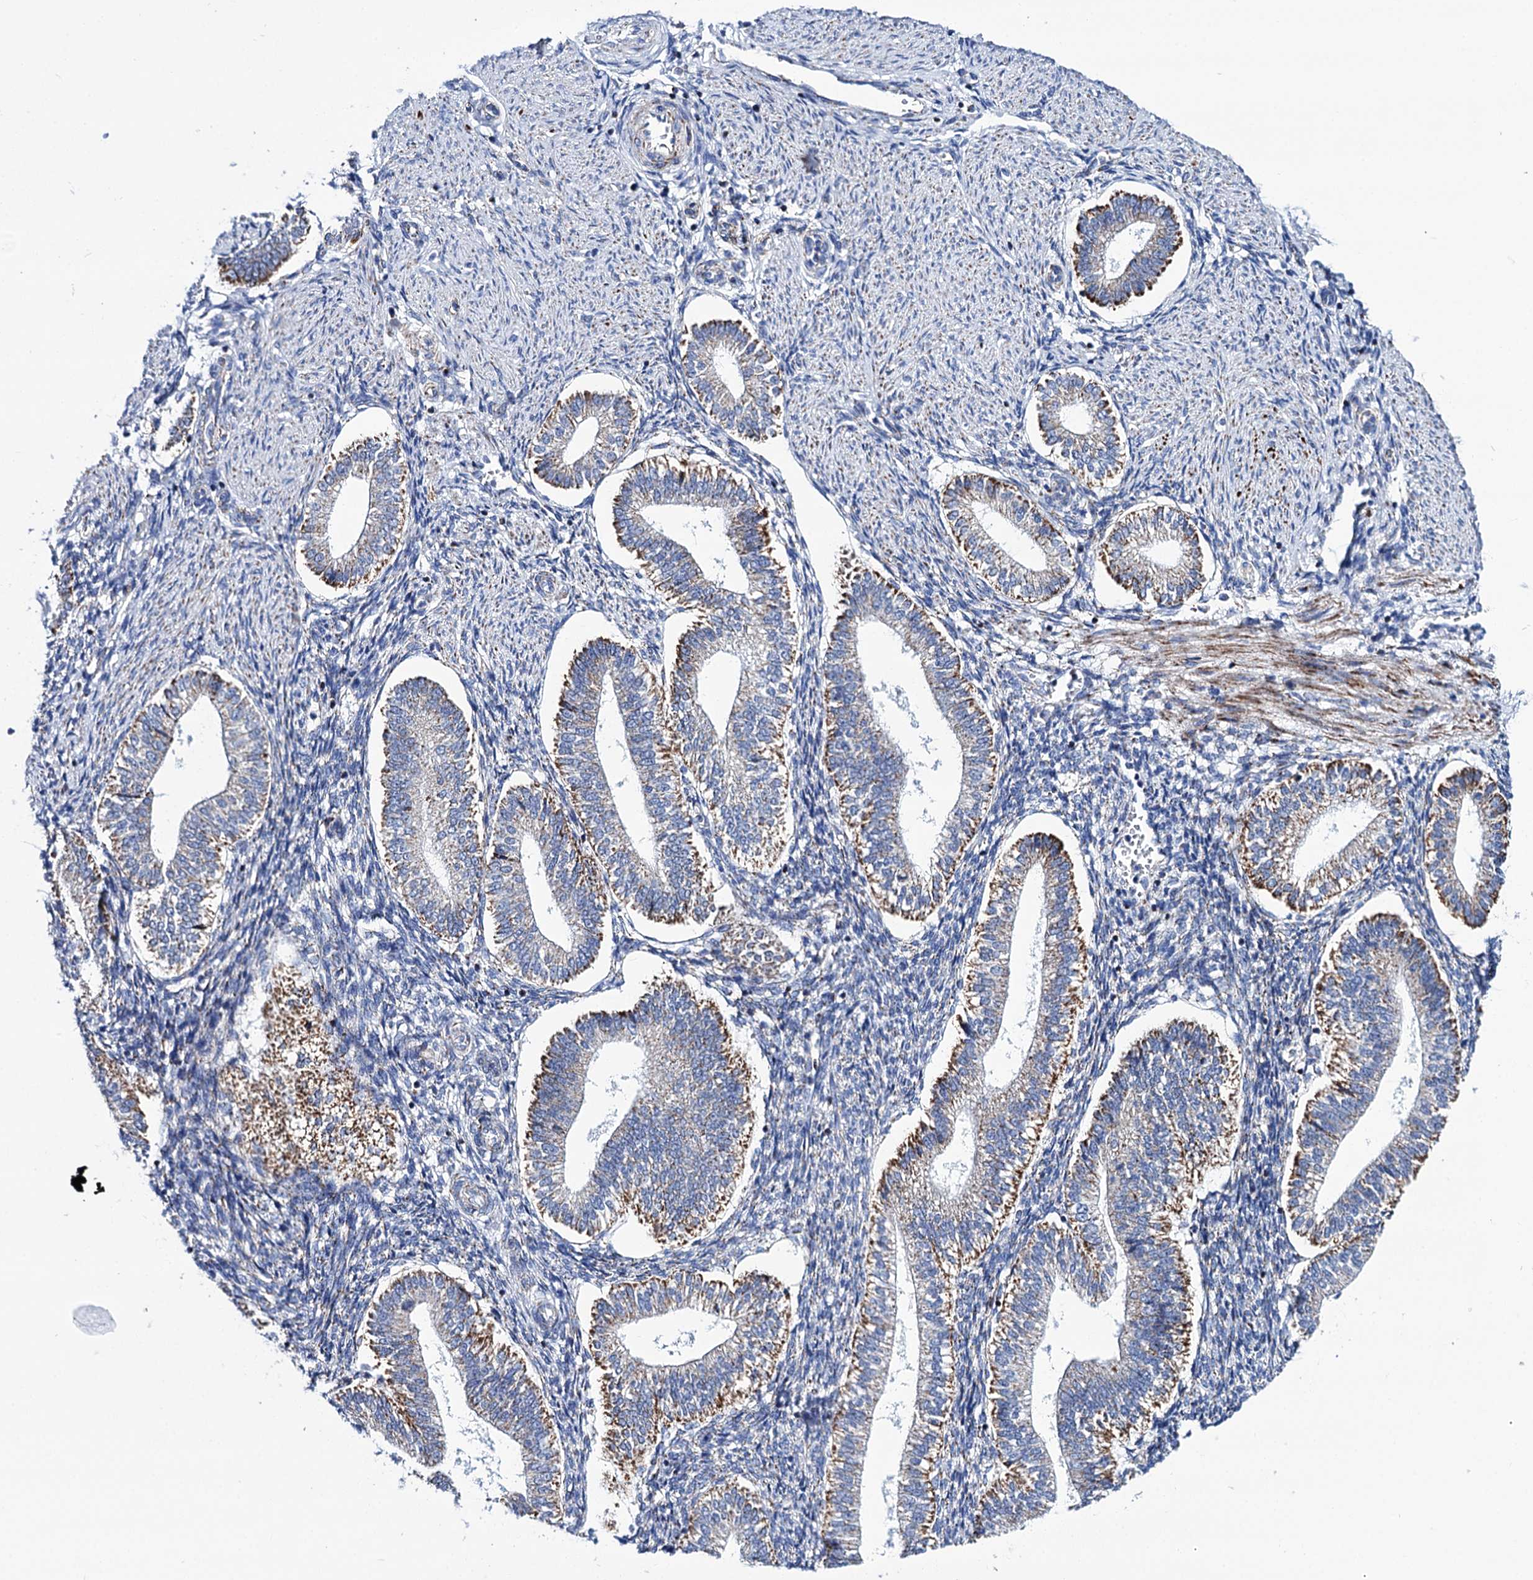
{"staining": {"intensity": "negative", "quantity": "none", "location": "none"}, "tissue": "endometrium", "cell_type": "Cells in endometrial stroma", "image_type": "normal", "snomed": [{"axis": "morphology", "description": "Normal tissue, NOS"}, {"axis": "topography", "description": "Endometrium"}], "caption": "An immunohistochemistry (IHC) photomicrograph of benign endometrium is shown. There is no staining in cells in endometrial stroma of endometrium. (Immunohistochemistry (ihc), brightfield microscopy, high magnification).", "gene": "UBASH3B", "patient": {"sex": "female", "age": 25}}